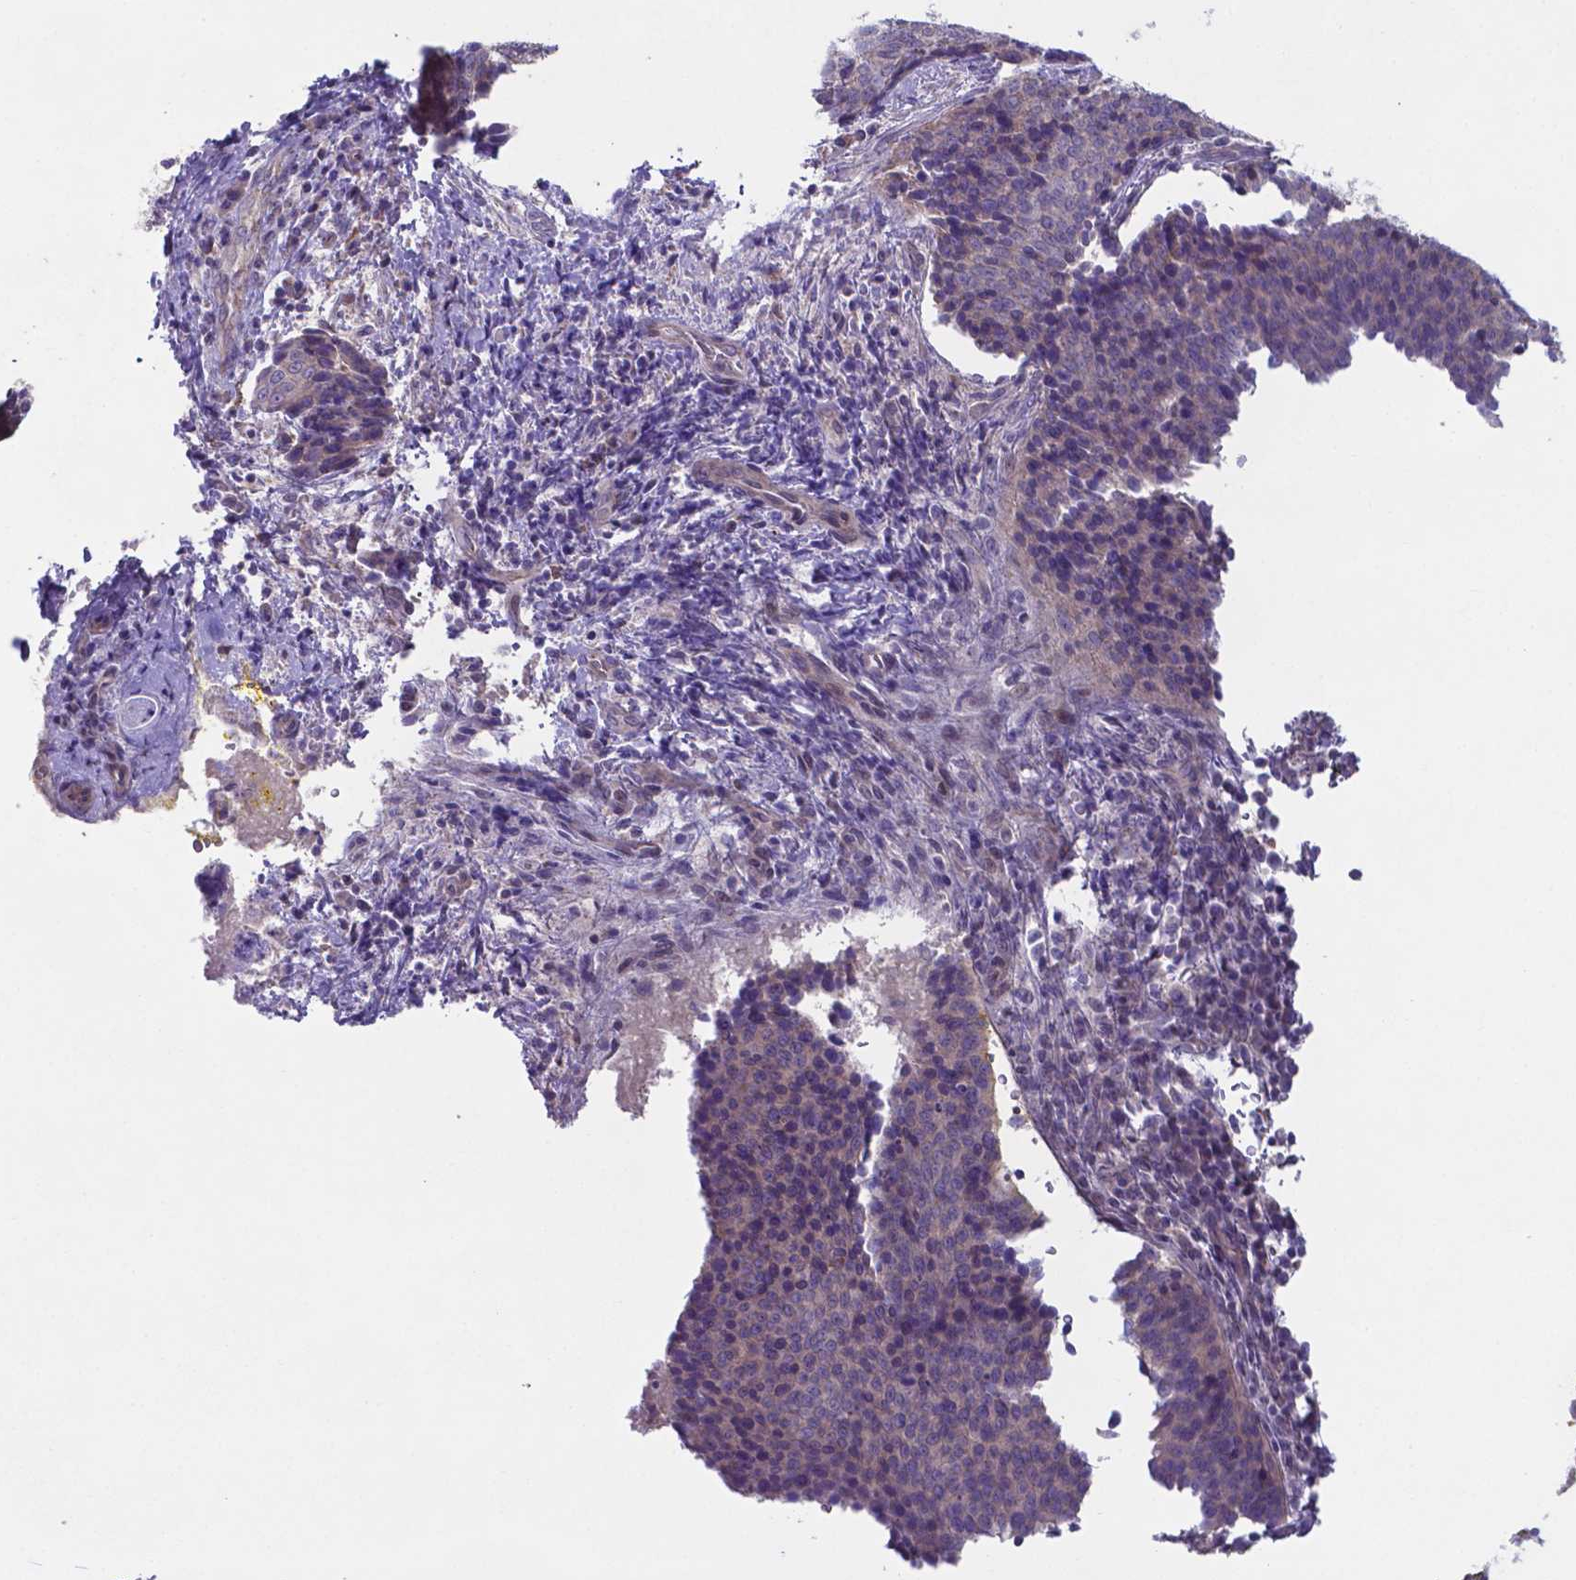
{"staining": {"intensity": "weak", "quantity": ">75%", "location": "cytoplasmic/membranous"}, "tissue": "cervical cancer", "cell_type": "Tumor cells", "image_type": "cancer", "snomed": [{"axis": "morphology", "description": "Squamous cell carcinoma, NOS"}, {"axis": "topography", "description": "Cervix"}], "caption": "Immunohistochemistry (DAB) staining of squamous cell carcinoma (cervical) demonstrates weak cytoplasmic/membranous protein staining in approximately >75% of tumor cells.", "gene": "TYRO3", "patient": {"sex": "female", "age": 34}}